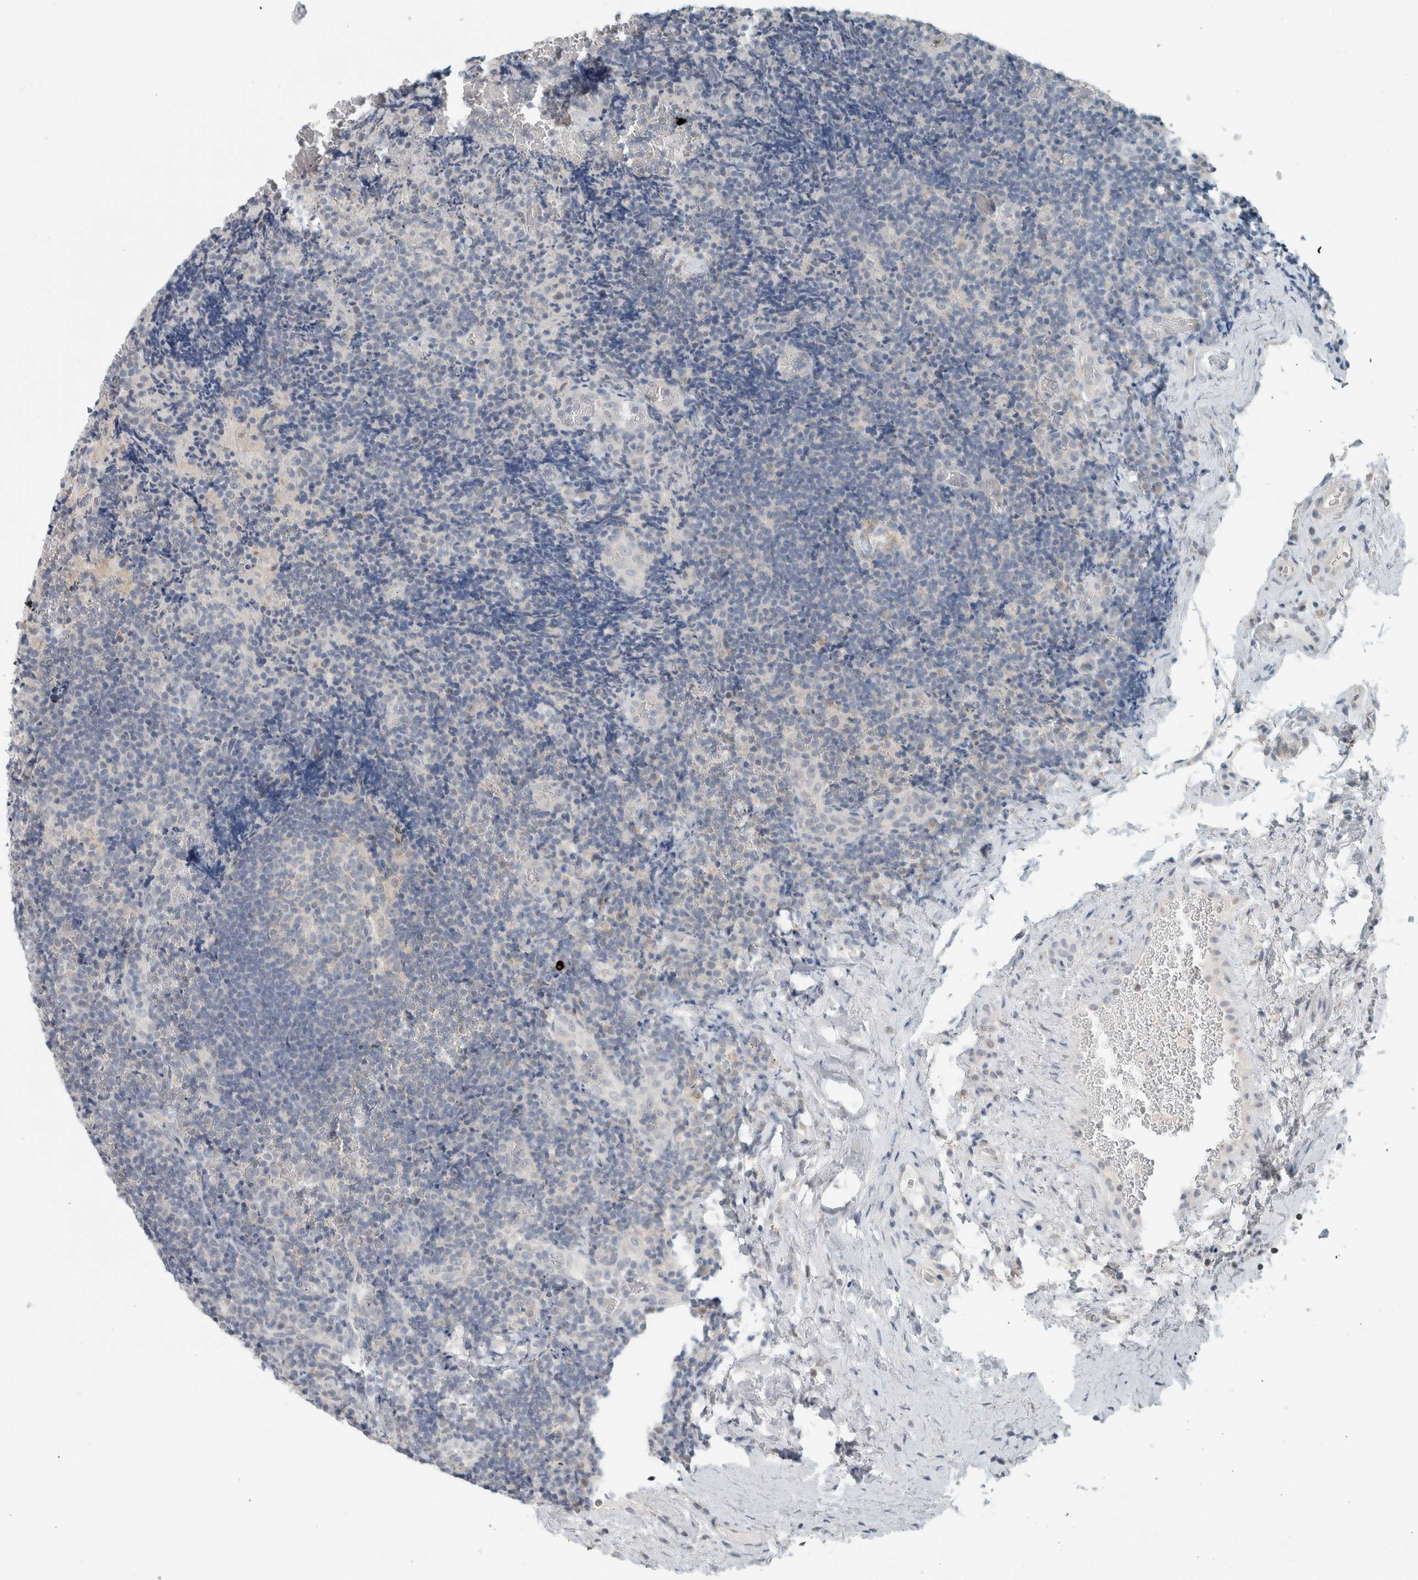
{"staining": {"intensity": "negative", "quantity": "none", "location": "none"}, "tissue": "lymphoma", "cell_type": "Tumor cells", "image_type": "cancer", "snomed": [{"axis": "morphology", "description": "Malignant lymphoma, non-Hodgkin's type, High grade"}, {"axis": "topography", "description": "Tonsil"}], "caption": "High power microscopy image of an immunohistochemistry (IHC) histopathology image of lymphoma, revealing no significant expression in tumor cells.", "gene": "TRIT1", "patient": {"sex": "female", "age": 36}}